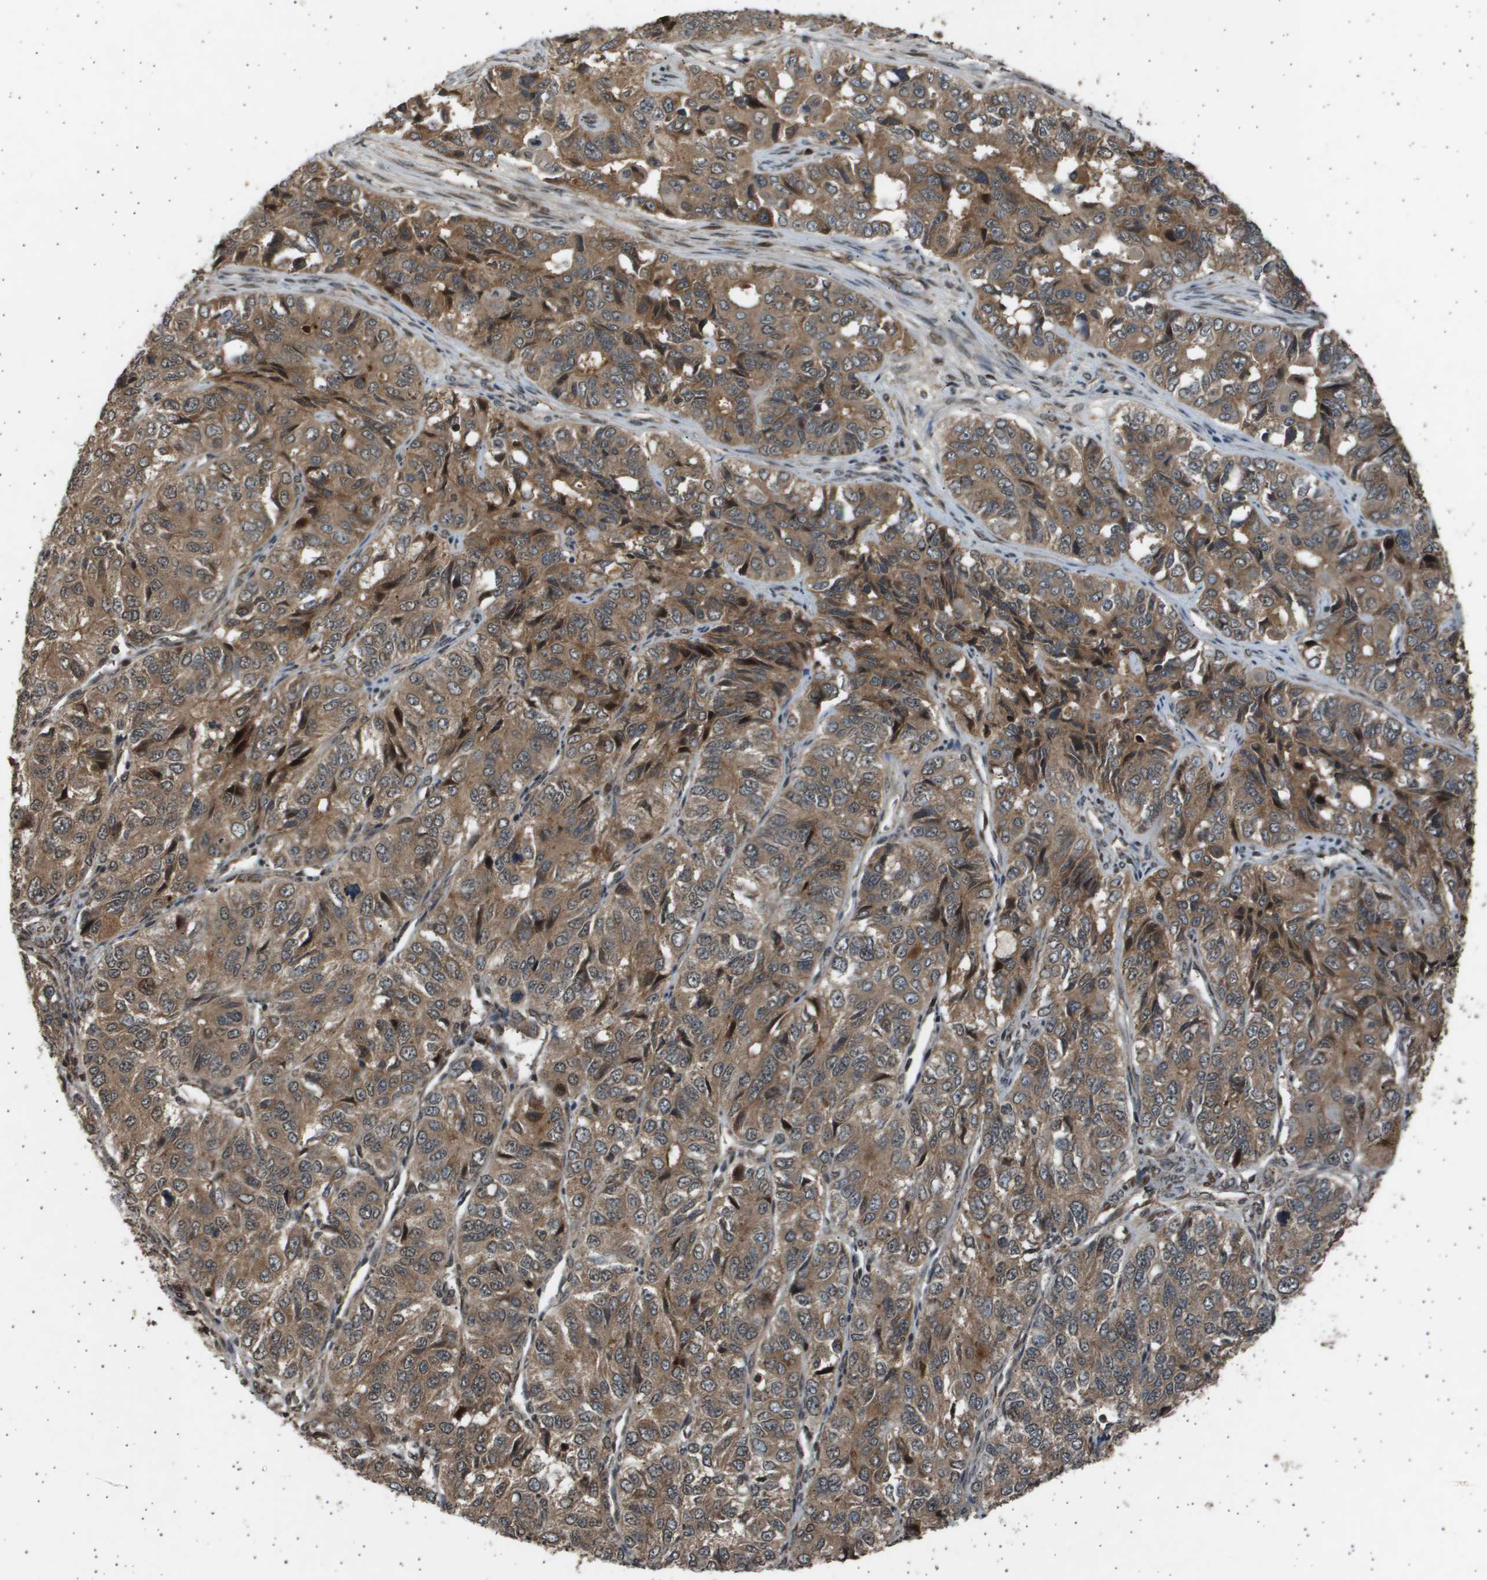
{"staining": {"intensity": "moderate", "quantity": ">75%", "location": "cytoplasmic/membranous,nuclear"}, "tissue": "ovarian cancer", "cell_type": "Tumor cells", "image_type": "cancer", "snomed": [{"axis": "morphology", "description": "Carcinoma, endometroid"}, {"axis": "topography", "description": "Ovary"}], "caption": "Human ovarian cancer stained with a brown dye shows moderate cytoplasmic/membranous and nuclear positive positivity in about >75% of tumor cells.", "gene": "TNRC6A", "patient": {"sex": "female", "age": 51}}